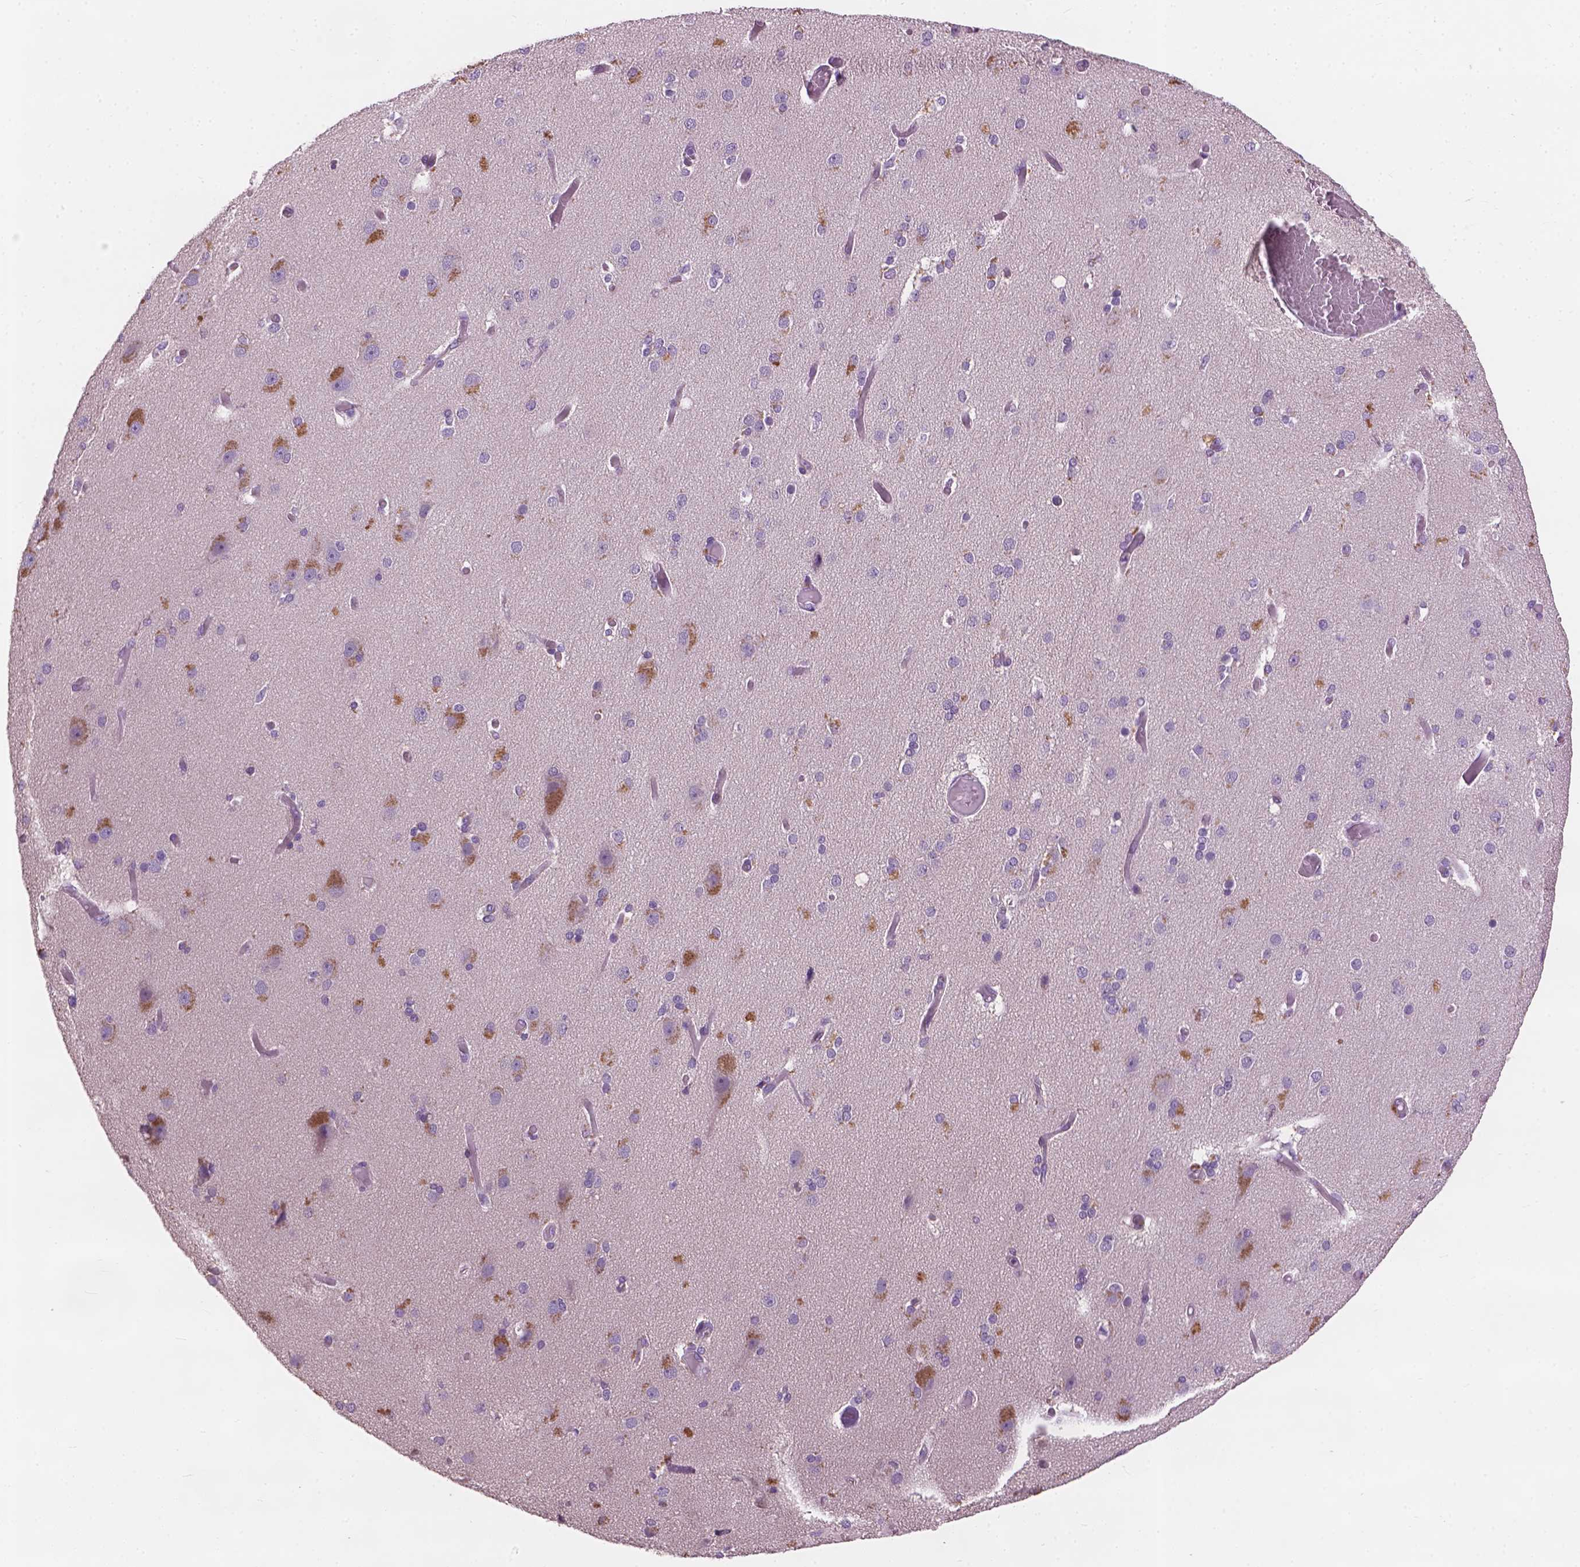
{"staining": {"intensity": "negative", "quantity": "none", "location": "none"}, "tissue": "cerebral cortex", "cell_type": "Endothelial cells", "image_type": "normal", "snomed": [{"axis": "morphology", "description": "Normal tissue, NOS"}, {"axis": "morphology", "description": "Glioma, malignant, High grade"}, {"axis": "topography", "description": "Cerebral cortex"}], "caption": "IHC histopathology image of unremarkable cerebral cortex: cerebral cortex stained with DAB (3,3'-diaminobenzidine) demonstrates no significant protein expression in endothelial cells.", "gene": "KRT17", "patient": {"sex": "male", "age": 71}}